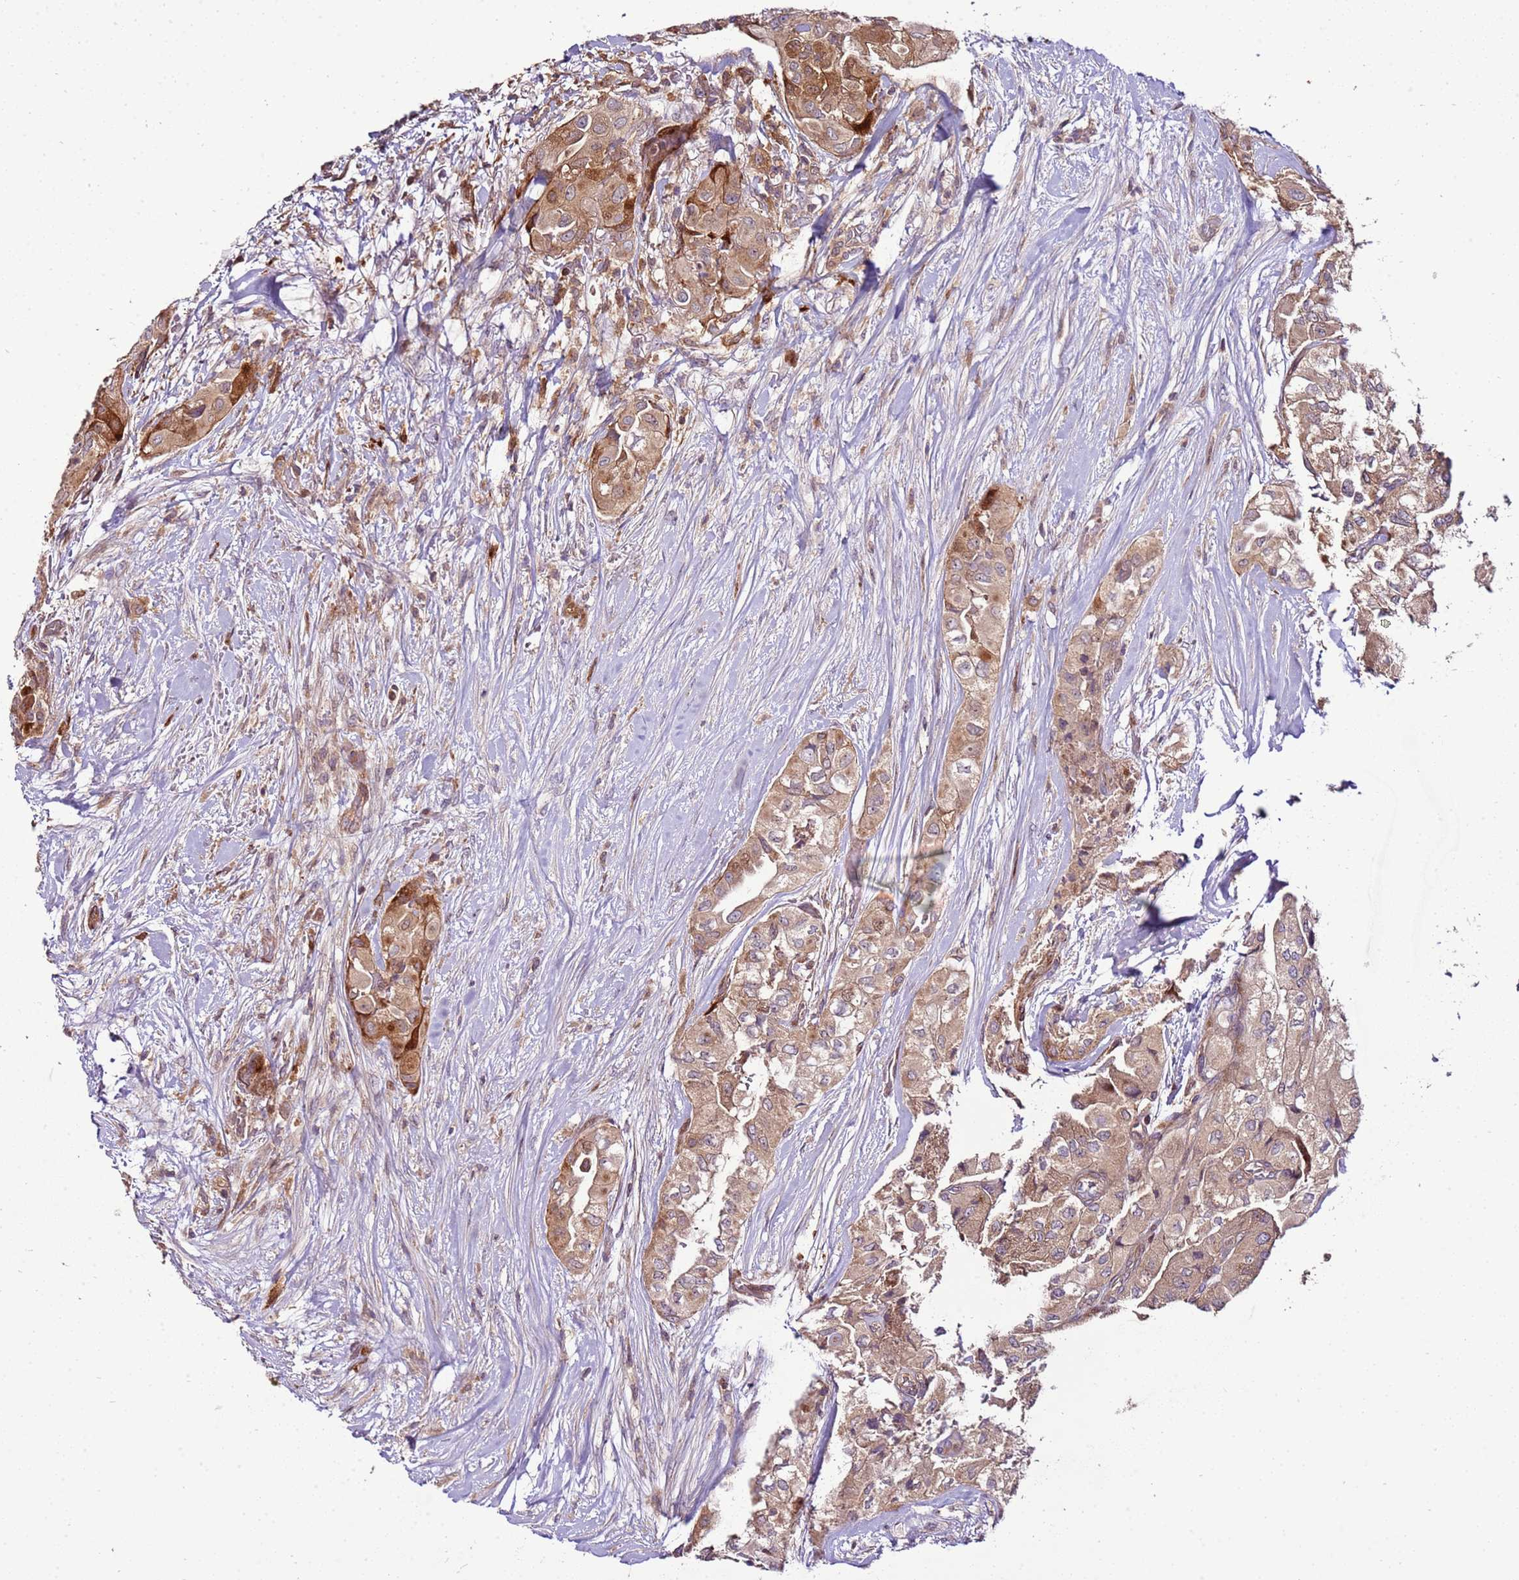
{"staining": {"intensity": "moderate", "quantity": "25%-75%", "location": "cytoplasmic/membranous"}, "tissue": "thyroid cancer", "cell_type": "Tumor cells", "image_type": "cancer", "snomed": [{"axis": "morphology", "description": "Papillary adenocarcinoma, NOS"}, {"axis": "topography", "description": "Thyroid gland"}], "caption": "Protein positivity by immunohistochemistry (IHC) demonstrates moderate cytoplasmic/membranous positivity in about 25%-75% of tumor cells in thyroid papillary adenocarcinoma. (Stains: DAB (3,3'-diaminobenzidine) in brown, nuclei in blue, Microscopy: brightfield microscopy at high magnification).", "gene": "ZNF624", "patient": {"sex": "female", "age": 59}}